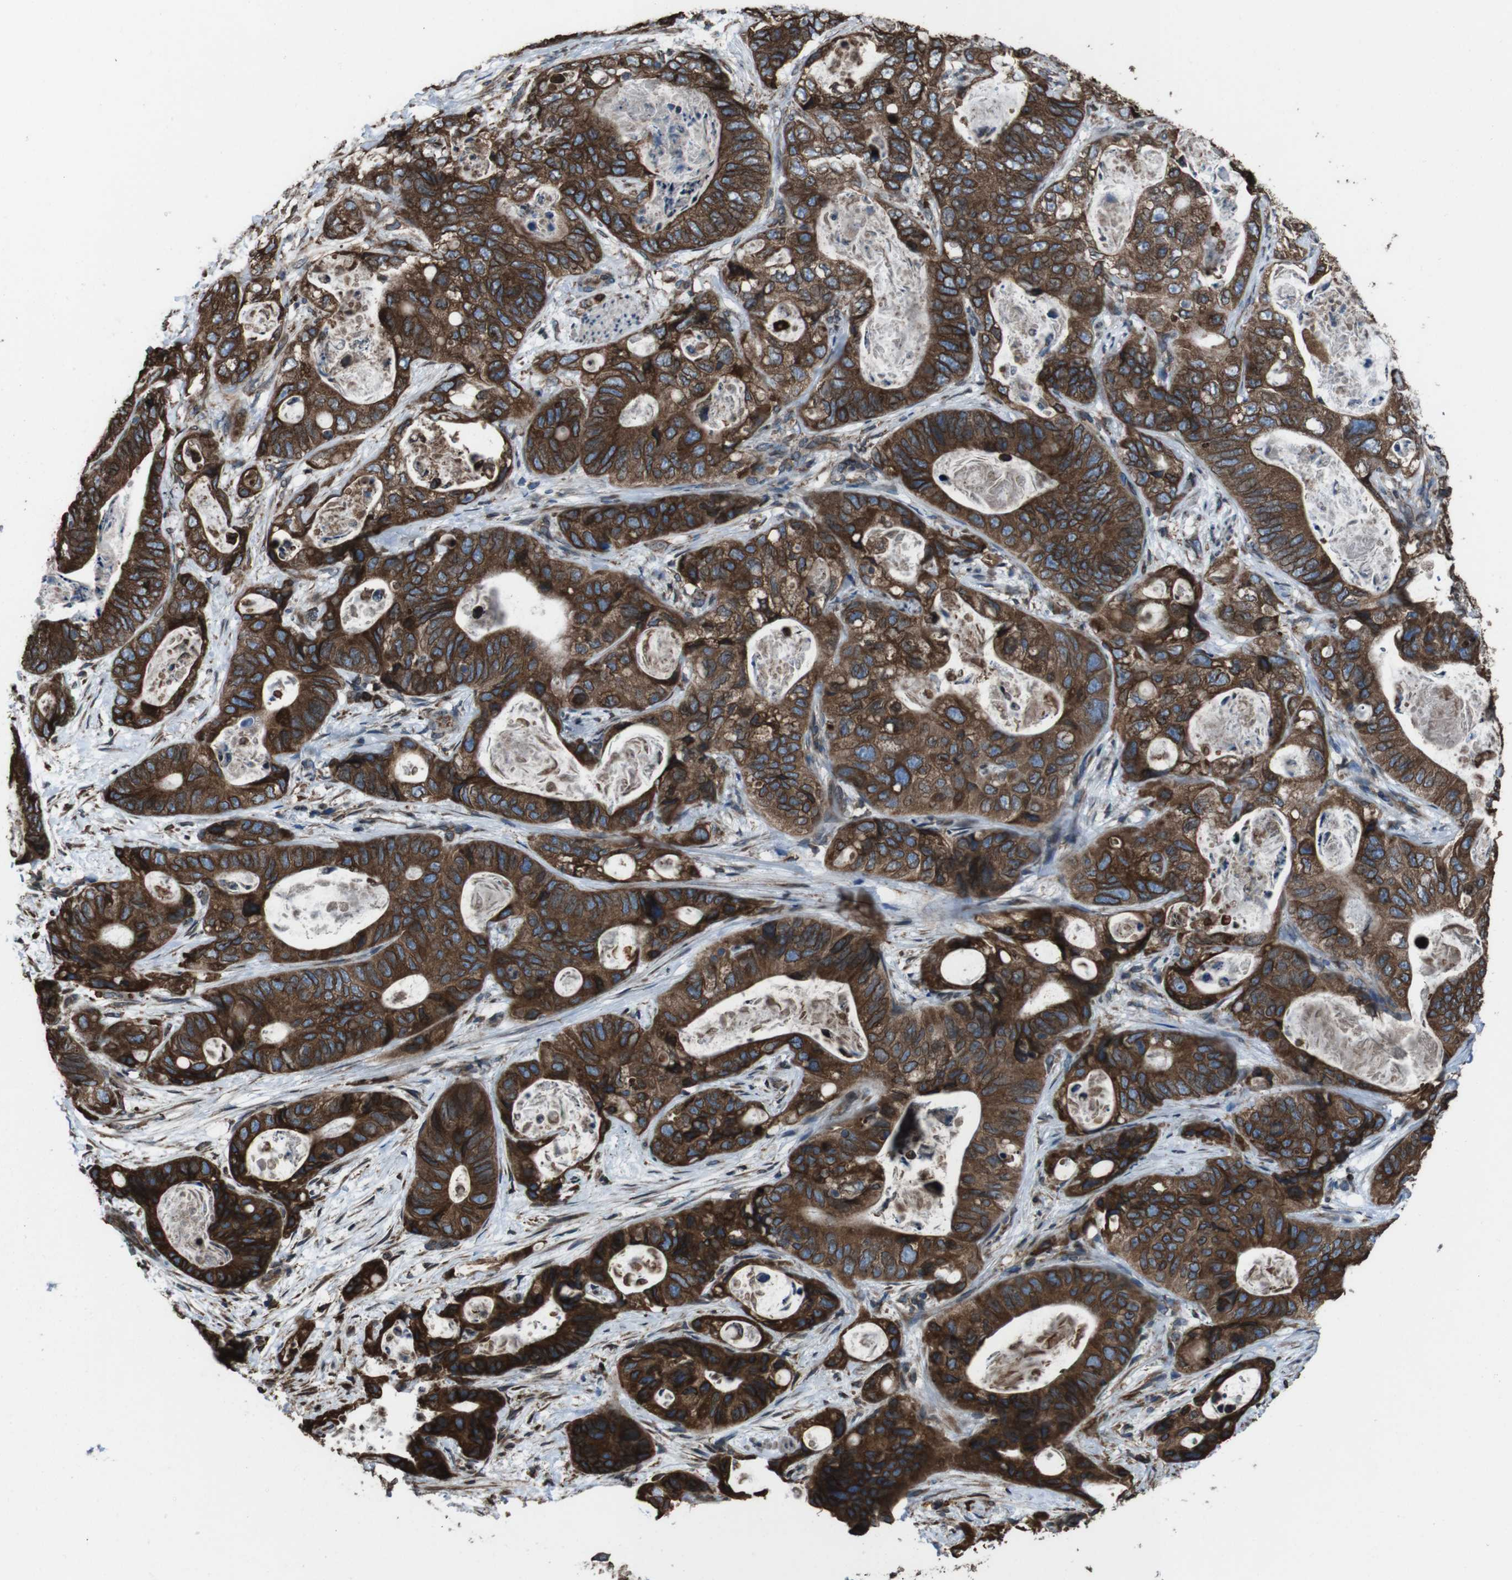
{"staining": {"intensity": "strong", "quantity": ">75%", "location": "cytoplasmic/membranous"}, "tissue": "stomach cancer", "cell_type": "Tumor cells", "image_type": "cancer", "snomed": [{"axis": "morphology", "description": "Adenocarcinoma, NOS"}, {"axis": "topography", "description": "Stomach"}], "caption": "The histopathology image reveals staining of stomach cancer (adenocarcinoma), revealing strong cytoplasmic/membranous protein expression (brown color) within tumor cells.", "gene": "APMAP", "patient": {"sex": "female", "age": 89}}